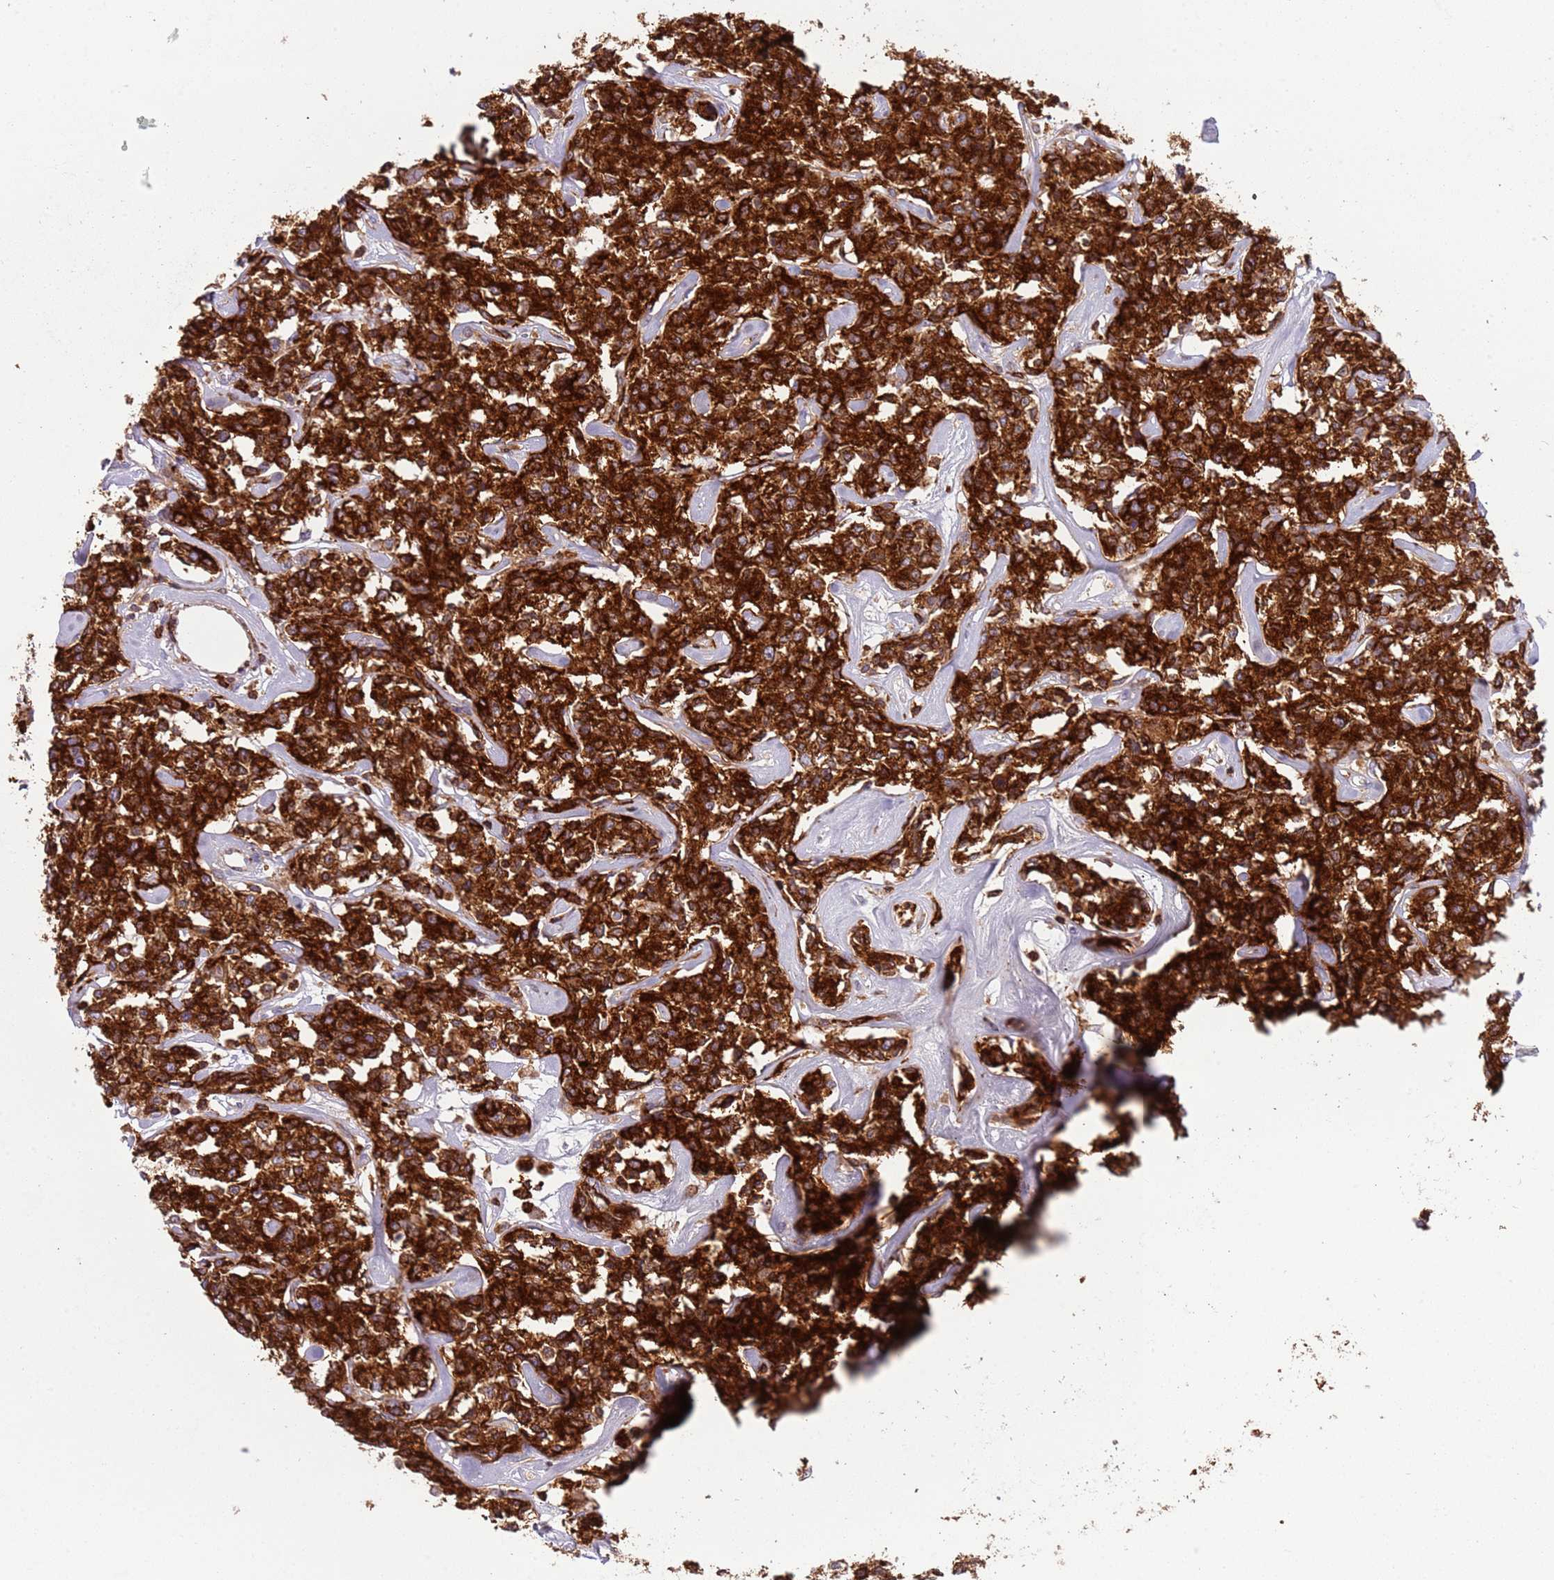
{"staining": {"intensity": "strong", "quantity": ">75%", "location": "cytoplasmic/membranous"}, "tissue": "lymphoma", "cell_type": "Tumor cells", "image_type": "cancer", "snomed": [{"axis": "morphology", "description": "Malignant lymphoma, non-Hodgkin's type, Low grade"}, {"axis": "topography", "description": "Small intestine"}], "caption": "Lymphoma tissue reveals strong cytoplasmic/membranous expression in about >75% of tumor cells, visualized by immunohistochemistry.", "gene": "TTPAL", "patient": {"sex": "female", "age": 59}}